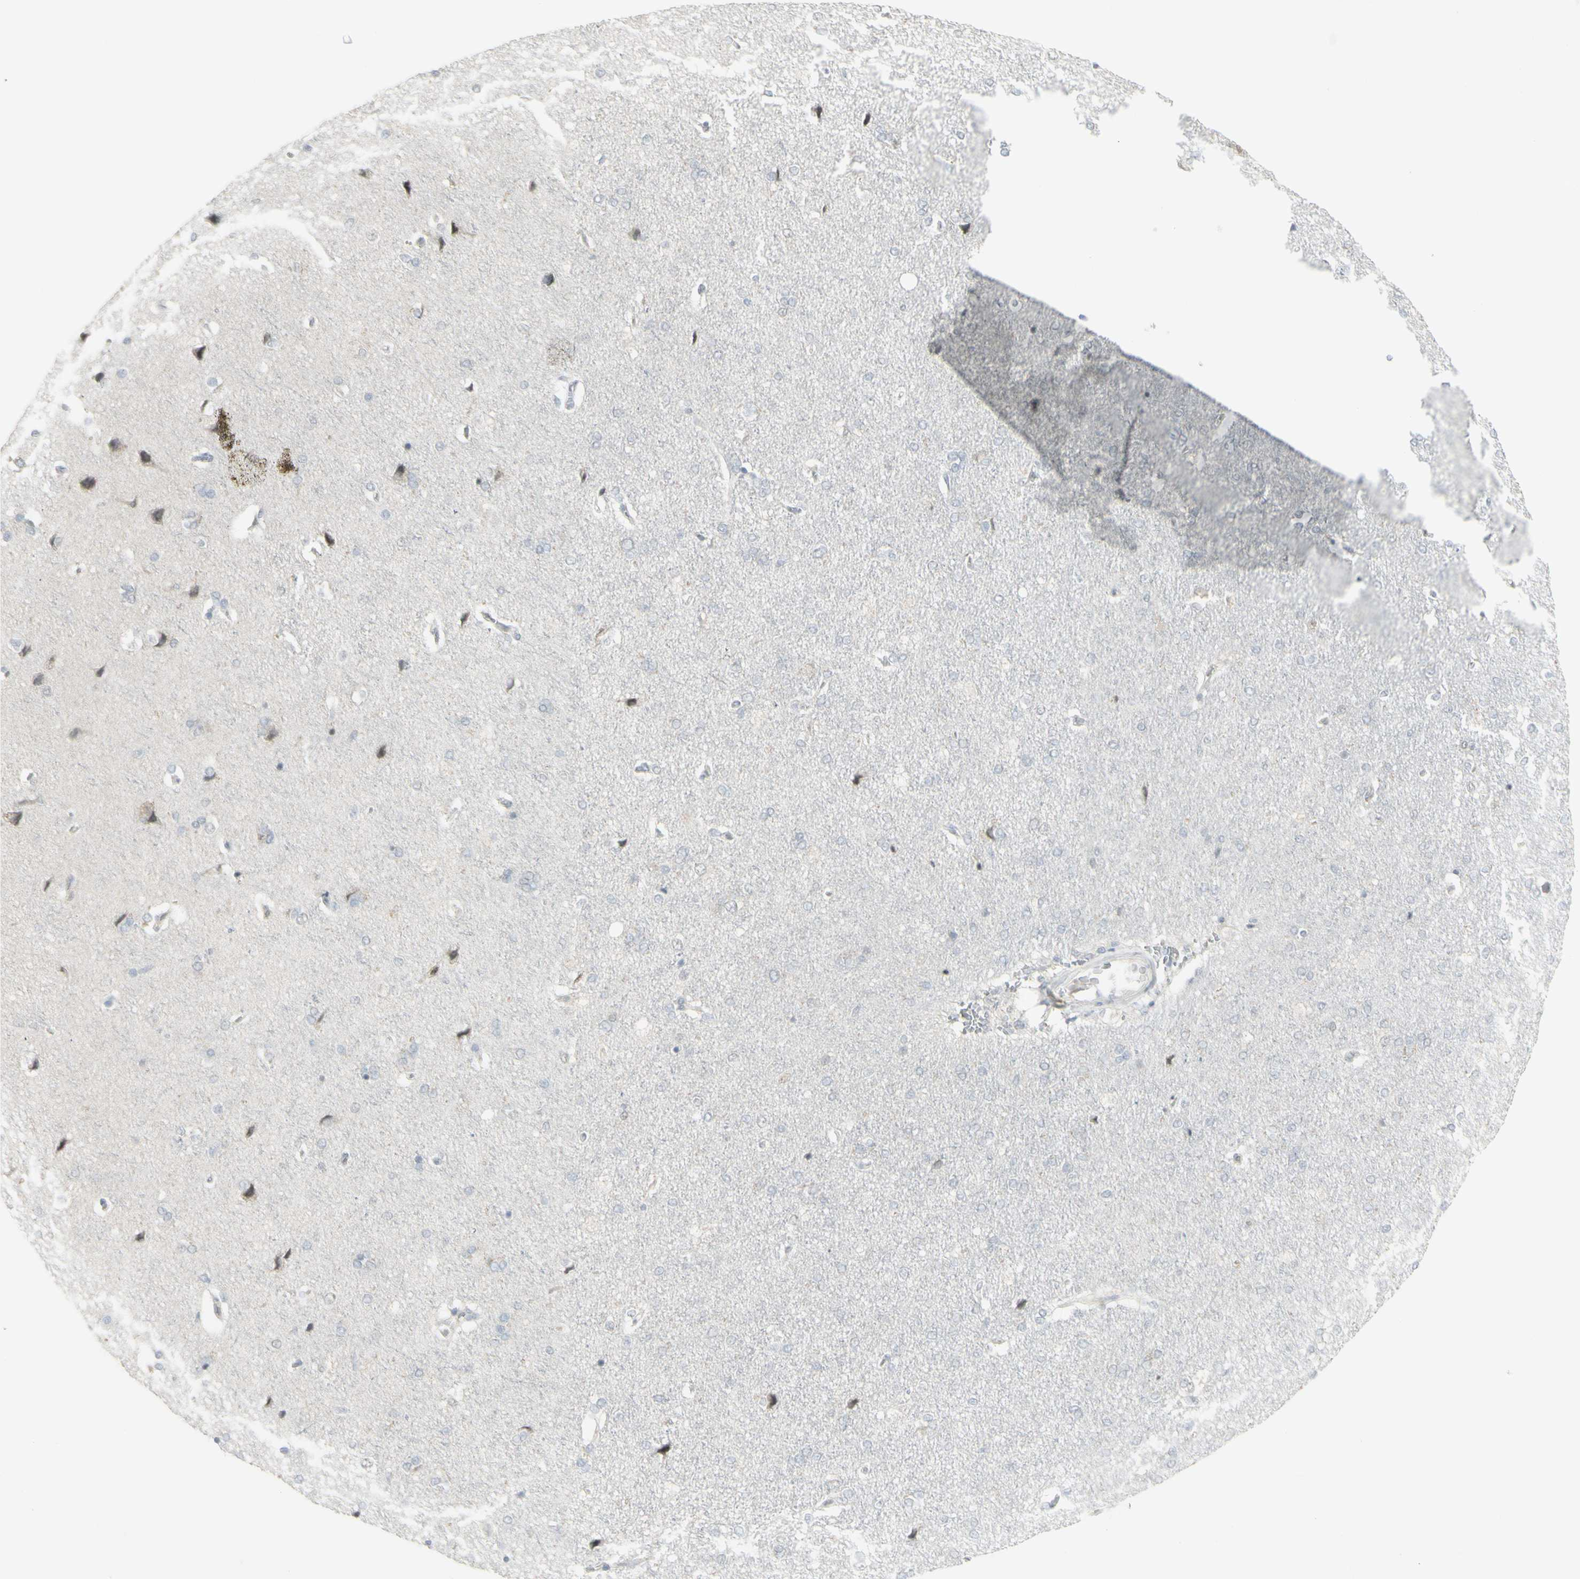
{"staining": {"intensity": "negative", "quantity": "none", "location": "none"}, "tissue": "cerebral cortex", "cell_type": "Endothelial cells", "image_type": "normal", "snomed": [{"axis": "morphology", "description": "Normal tissue, NOS"}, {"axis": "topography", "description": "Cerebral cortex"}], "caption": "High magnification brightfield microscopy of benign cerebral cortex stained with DAB (brown) and counterstained with hematoxylin (blue): endothelial cells show no significant positivity.", "gene": "C1orf116", "patient": {"sex": "male", "age": 62}}